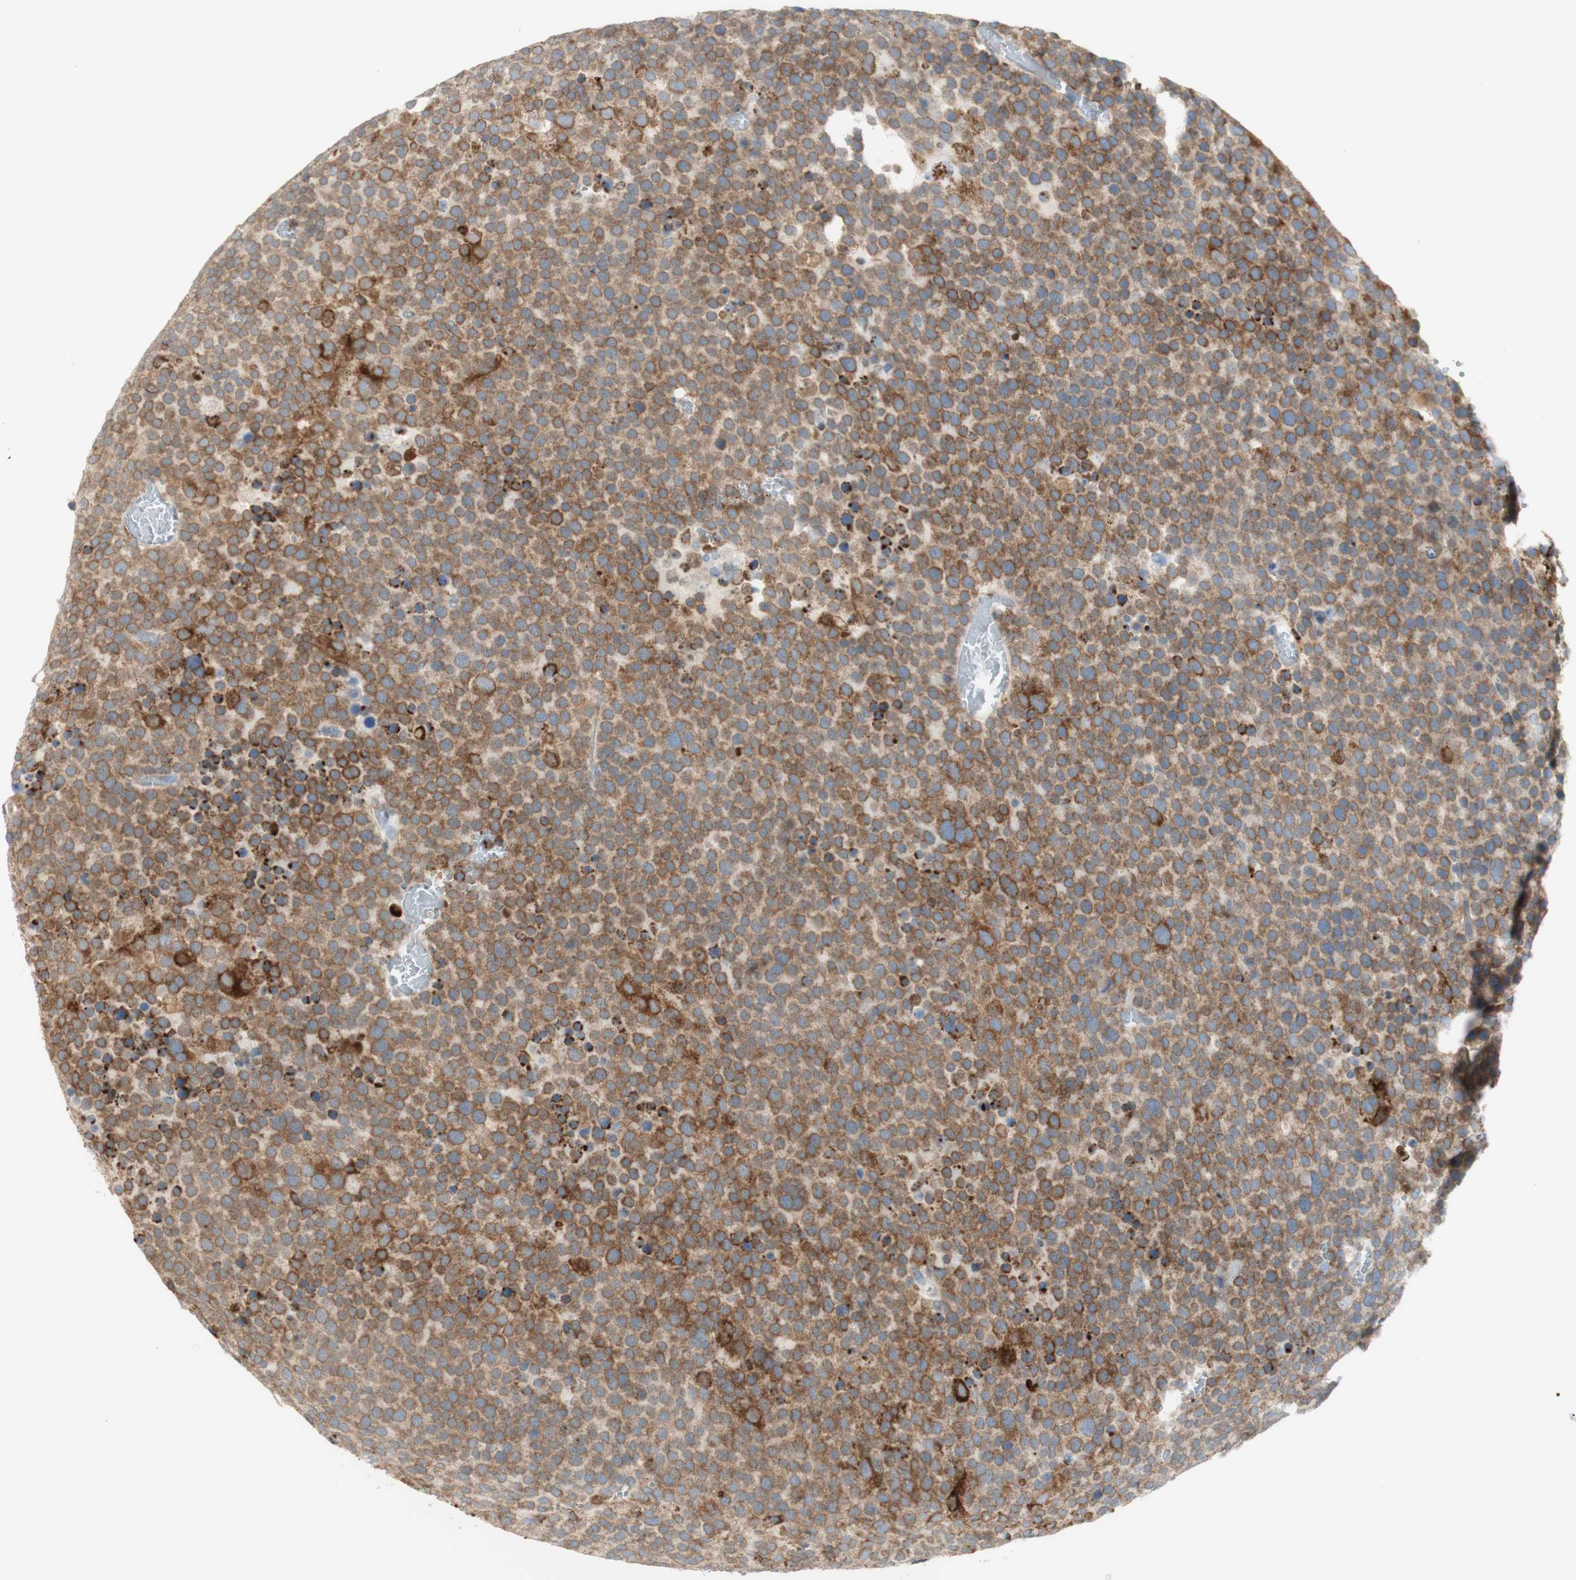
{"staining": {"intensity": "moderate", "quantity": ">75%", "location": "cytoplasmic/membranous"}, "tissue": "testis cancer", "cell_type": "Tumor cells", "image_type": "cancer", "snomed": [{"axis": "morphology", "description": "Seminoma, NOS"}, {"axis": "topography", "description": "Testis"}], "caption": "The immunohistochemical stain shows moderate cytoplasmic/membranous positivity in tumor cells of testis seminoma tissue. The staining was performed using DAB (3,3'-diaminobenzidine), with brown indicating positive protein expression. Nuclei are stained blue with hematoxylin.", "gene": "MANF", "patient": {"sex": "male", "age": 71}}